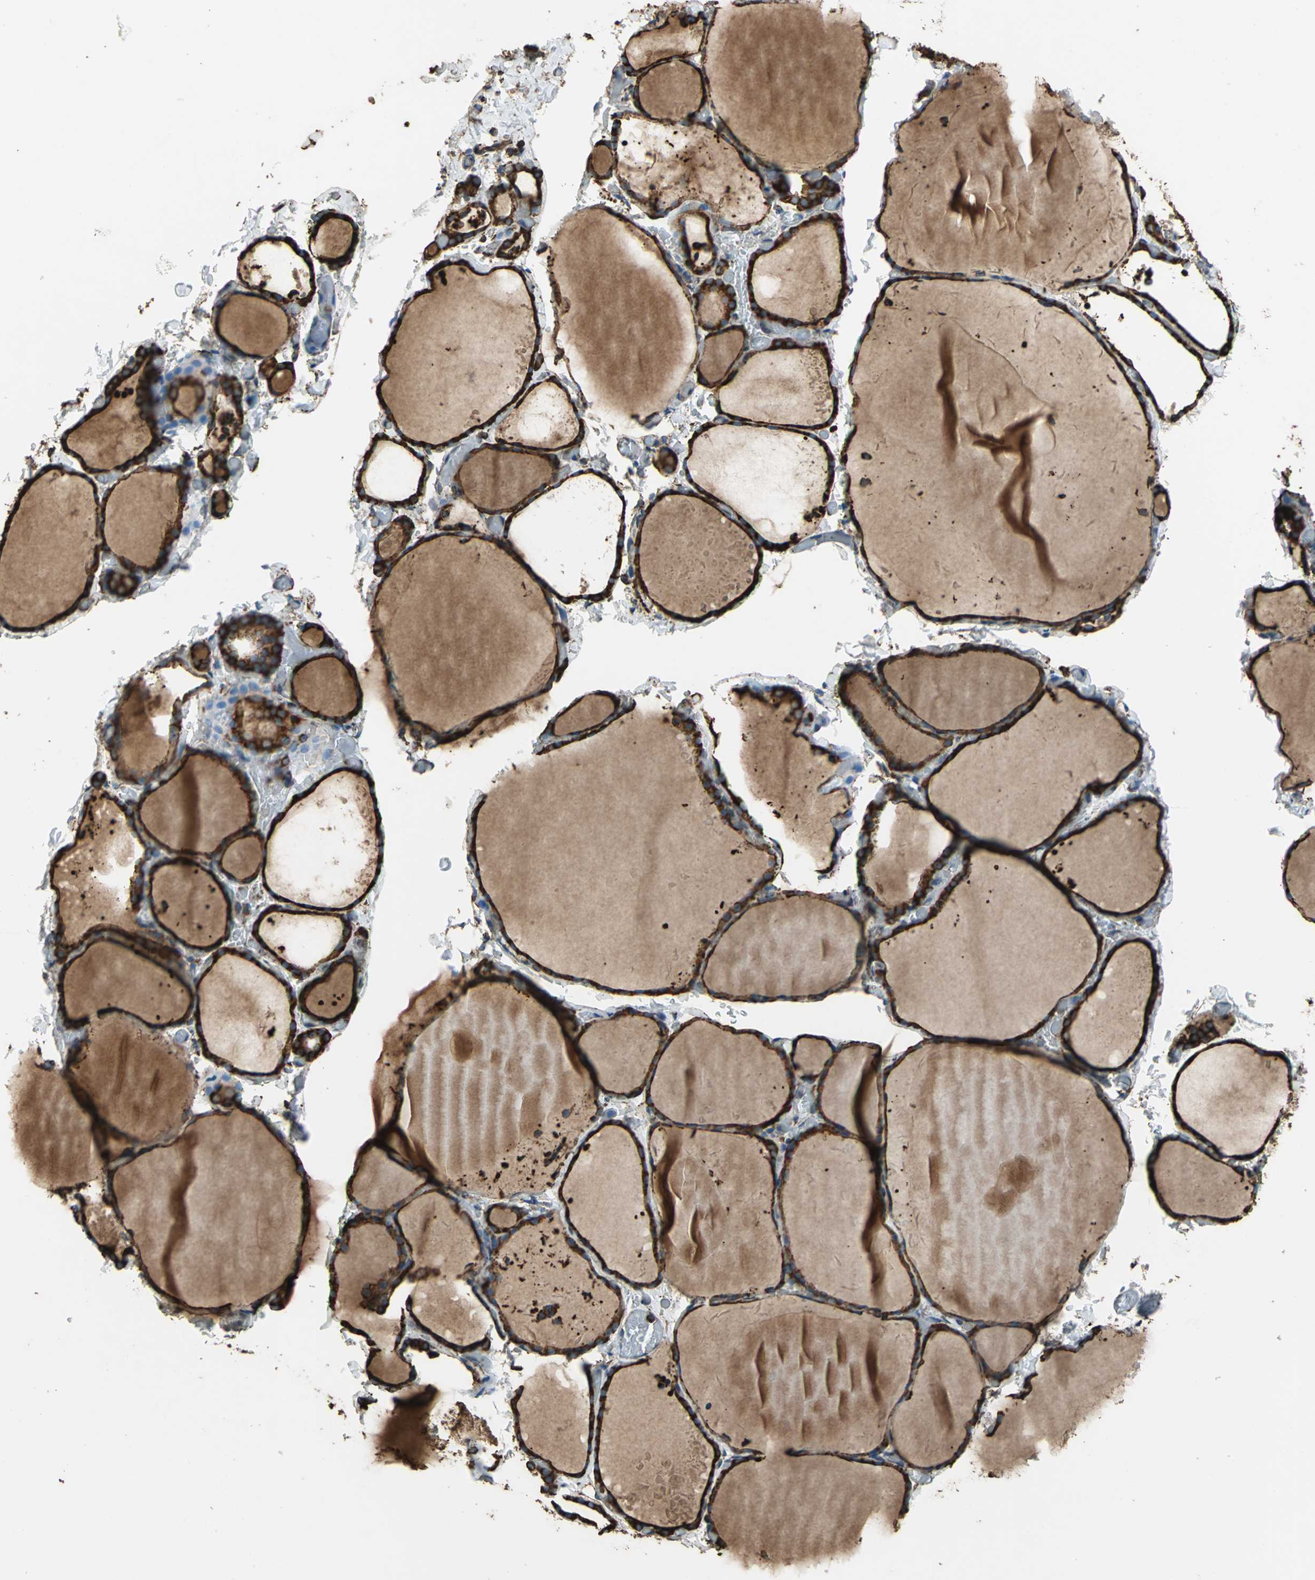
{"staining": {"intensity": "strong", "quantity": ">75%", "location": "cytoplasmic/membranous"}, "tissue": "thyroid gland", "cell_type": "Glandular cells", "image_type": "normal", "snomed": [{"axis": "morphology", "description": "Normal tissue, NOS"}, {"axis": "topography", "description": "Thyroid gland"}], "caption": "This histopathology image displays immunohistochemistry staining of normal human thyroid gland, with high strong cytoplasmic/membranous expression in approximately >75% of glandular cells.", "gene": "GPANK1", "patient": {"sex": "female", "age": 22}}